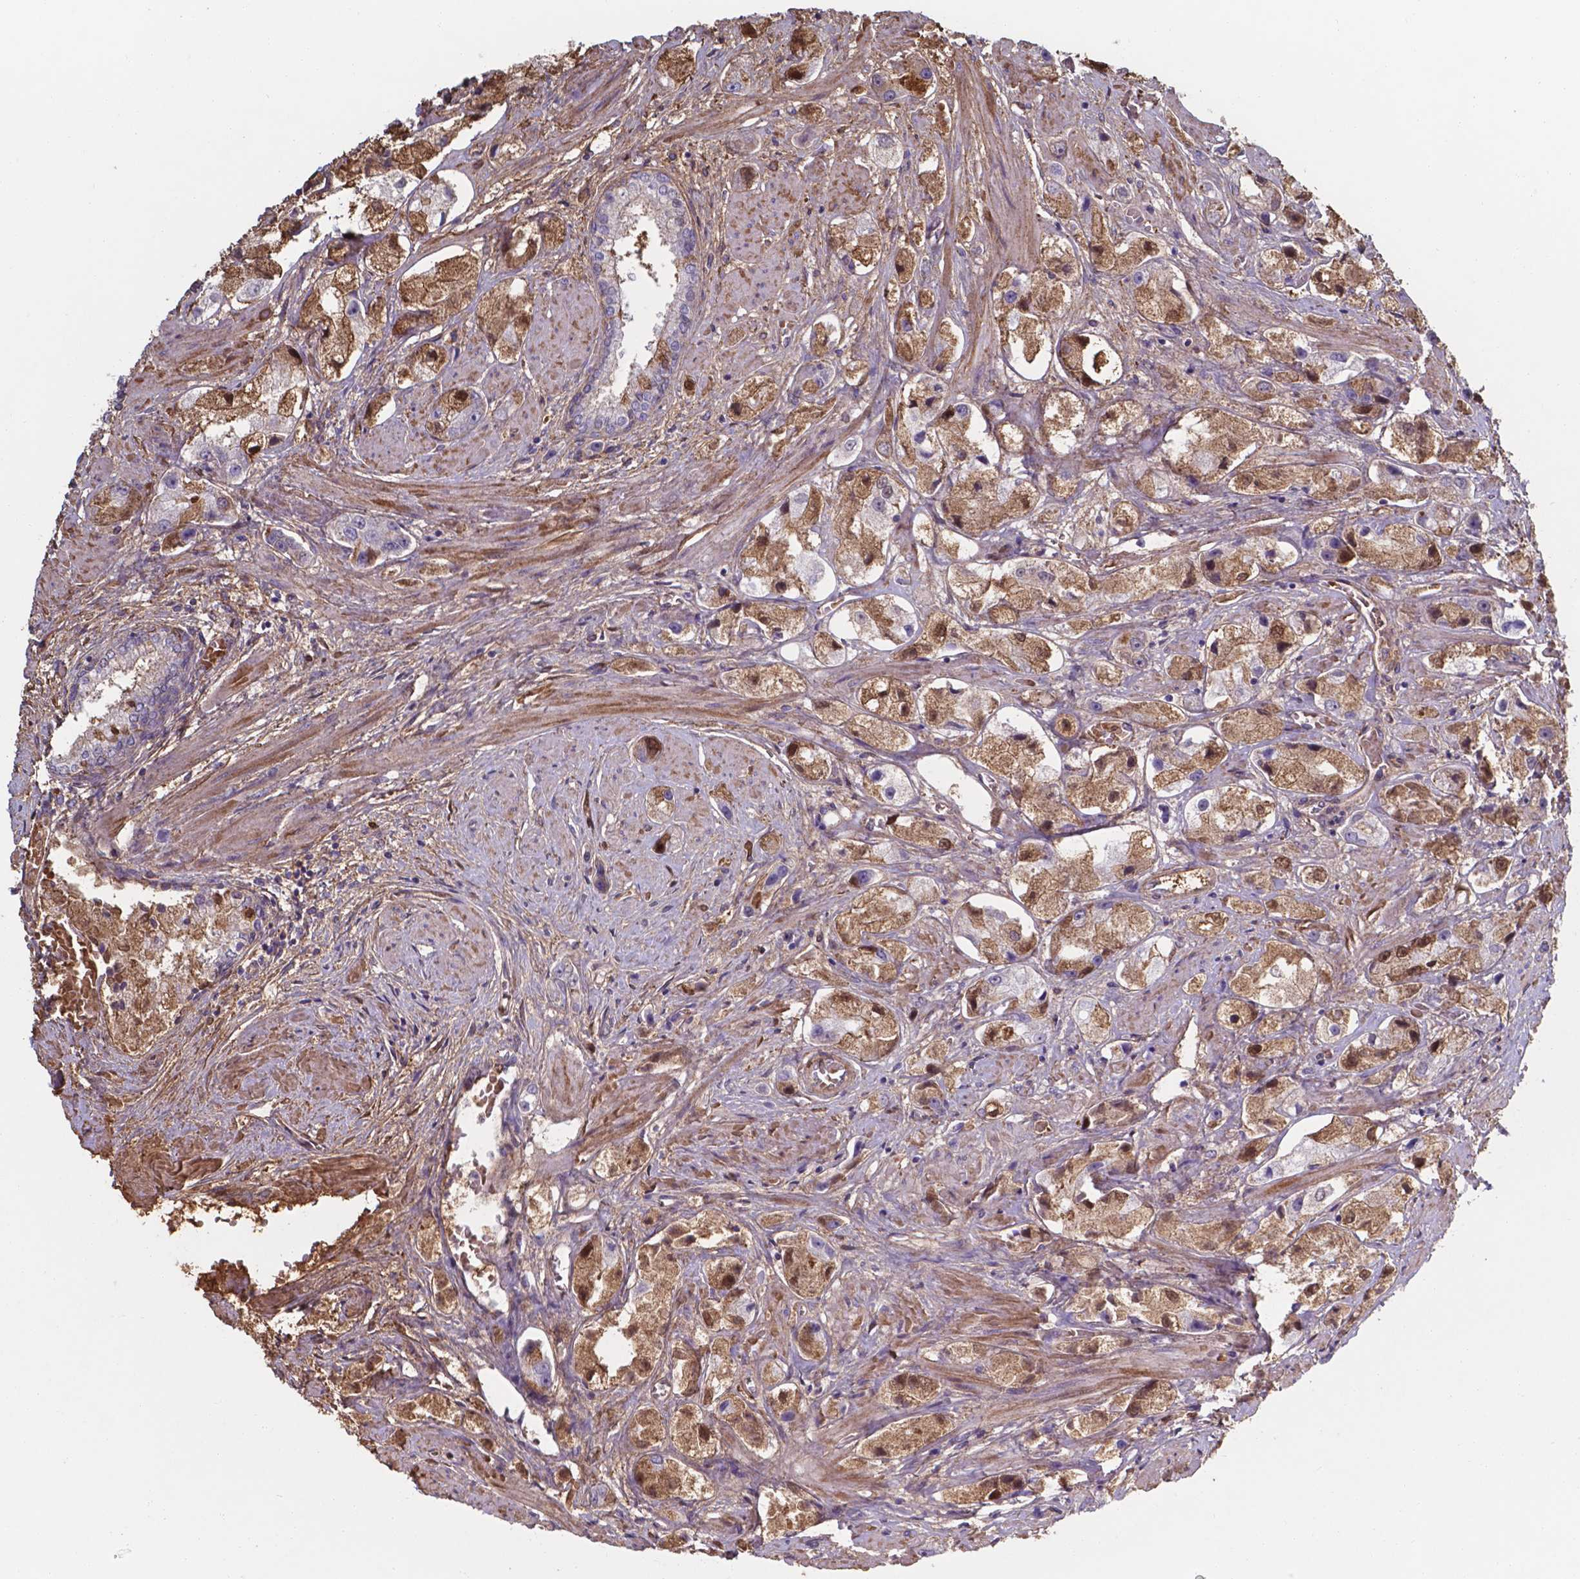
{"staining": {"intensity": "moderate", "quantity": "25%-75%", "location": "cytoplasmic/membranous,nuclear"}, "tissue": "prostate cancer", "cell_type": "Tumor cells", "image_type": "cancer", "snomed": [{"axis": "morphology", "description": "Adenocarcinoma, High grade"}, {"axis": "topography", "description": "Prostate"}], "caption": "The image exhibits immunohistochemical staining of adenocarcinoma (high-grade) (prostate). There is moderate cytoplasmic/membranous and nuclear staining is seen in approximately 25%-75% of tumor cells.", "gene": "SERPINA1", "patient": {"sex": "male", "age": 67}}